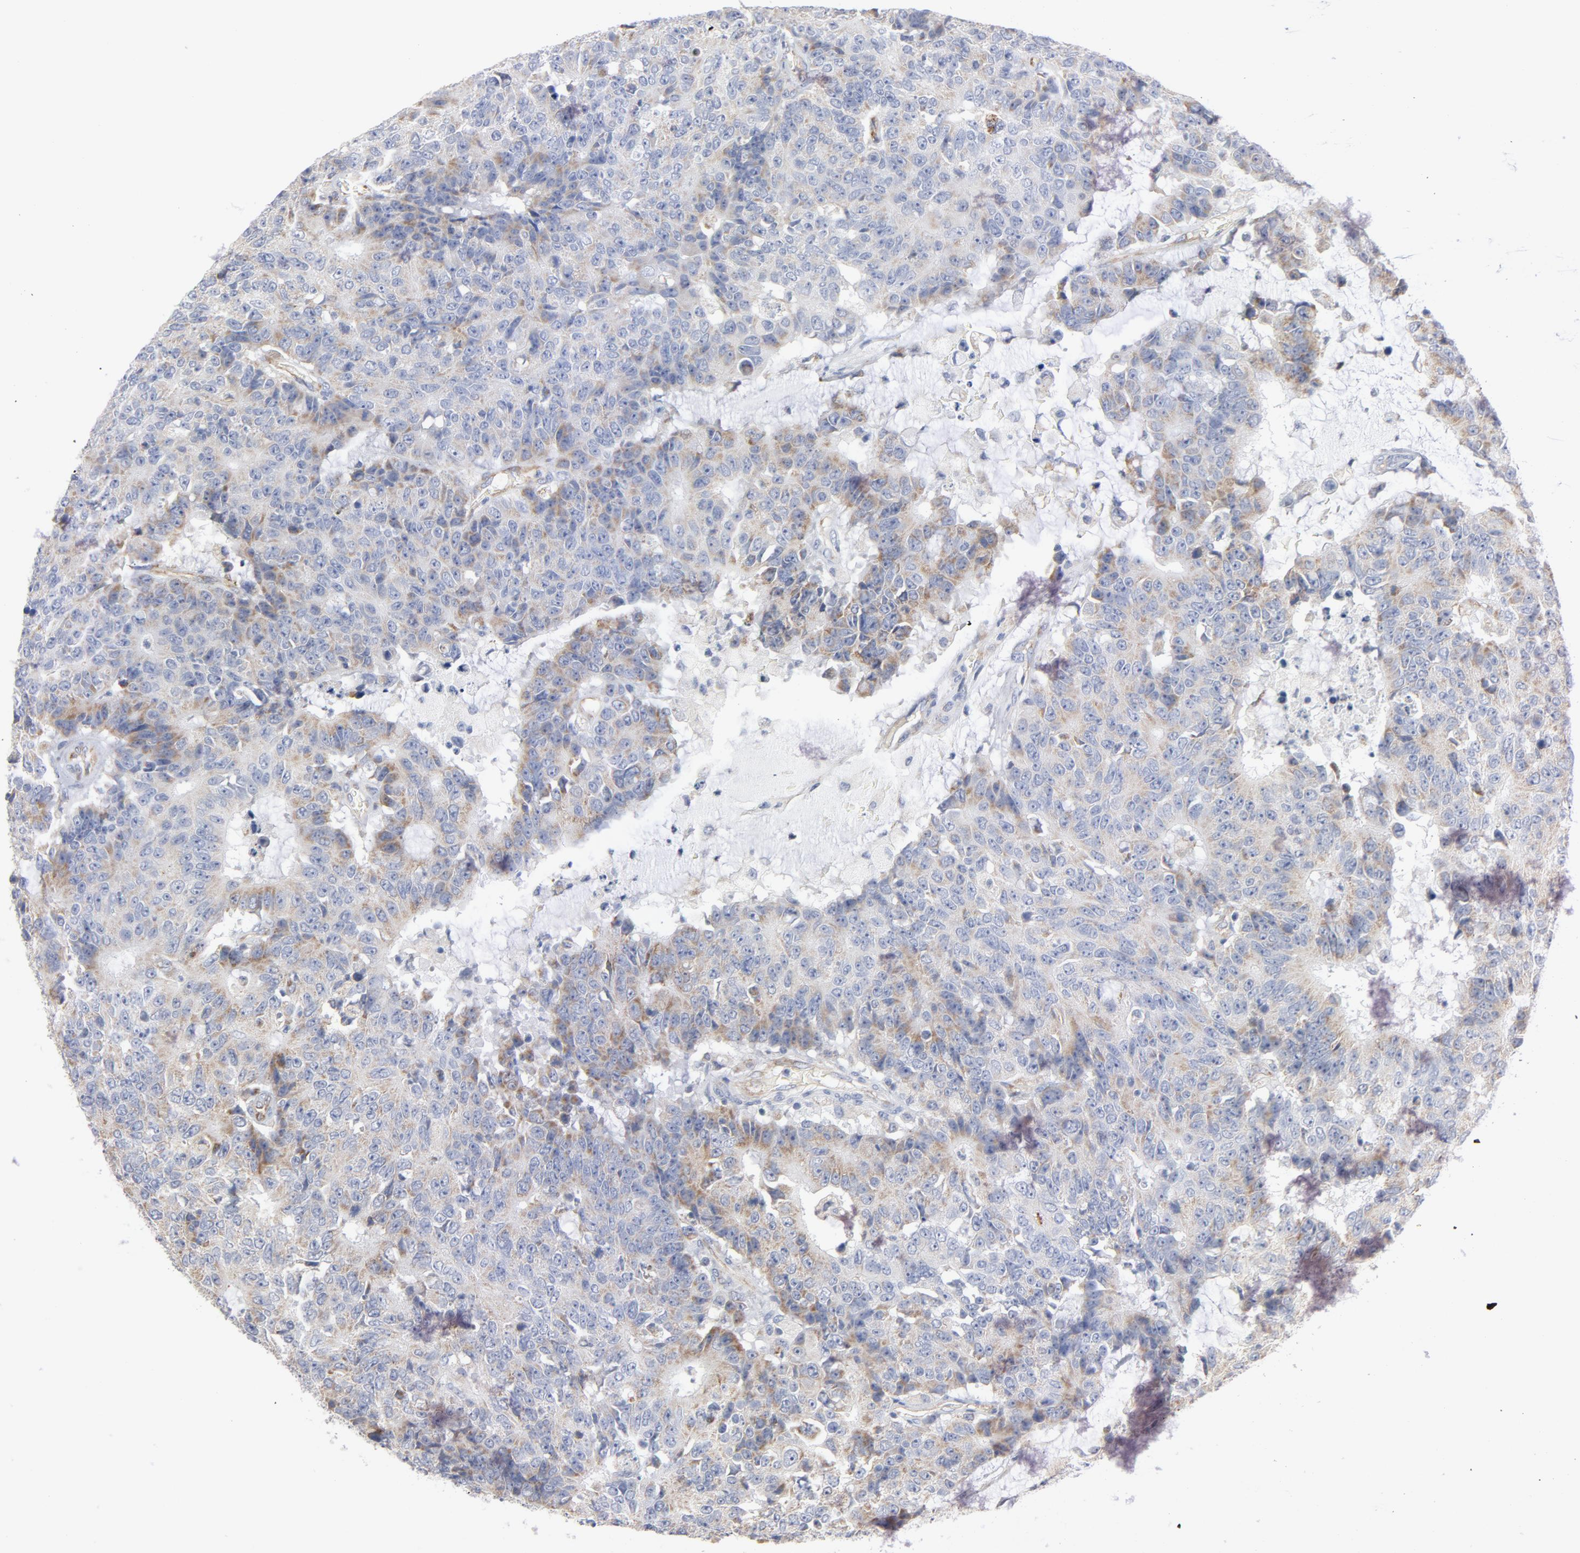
{"staining": {"intensity": "weak", "quantity": "<25%", "location": "cytoplasmic/membranous"}, "tissue": "colorectal cancer", "cell_type": "Tumor cells", "image_type": "cancer", "snomed": [{"axis": "morphology", "description": "Adenocarcinoma, NOS"}, {"axis": "topography", "description": "Colon"}], "caption": "Human colorectal cancer (adenocarcinoma) stained for a protein using IHC reveals no positivity in tumor cells.", "gene": "OXA1L", "patient": {"sex": "female", "age": 86}}